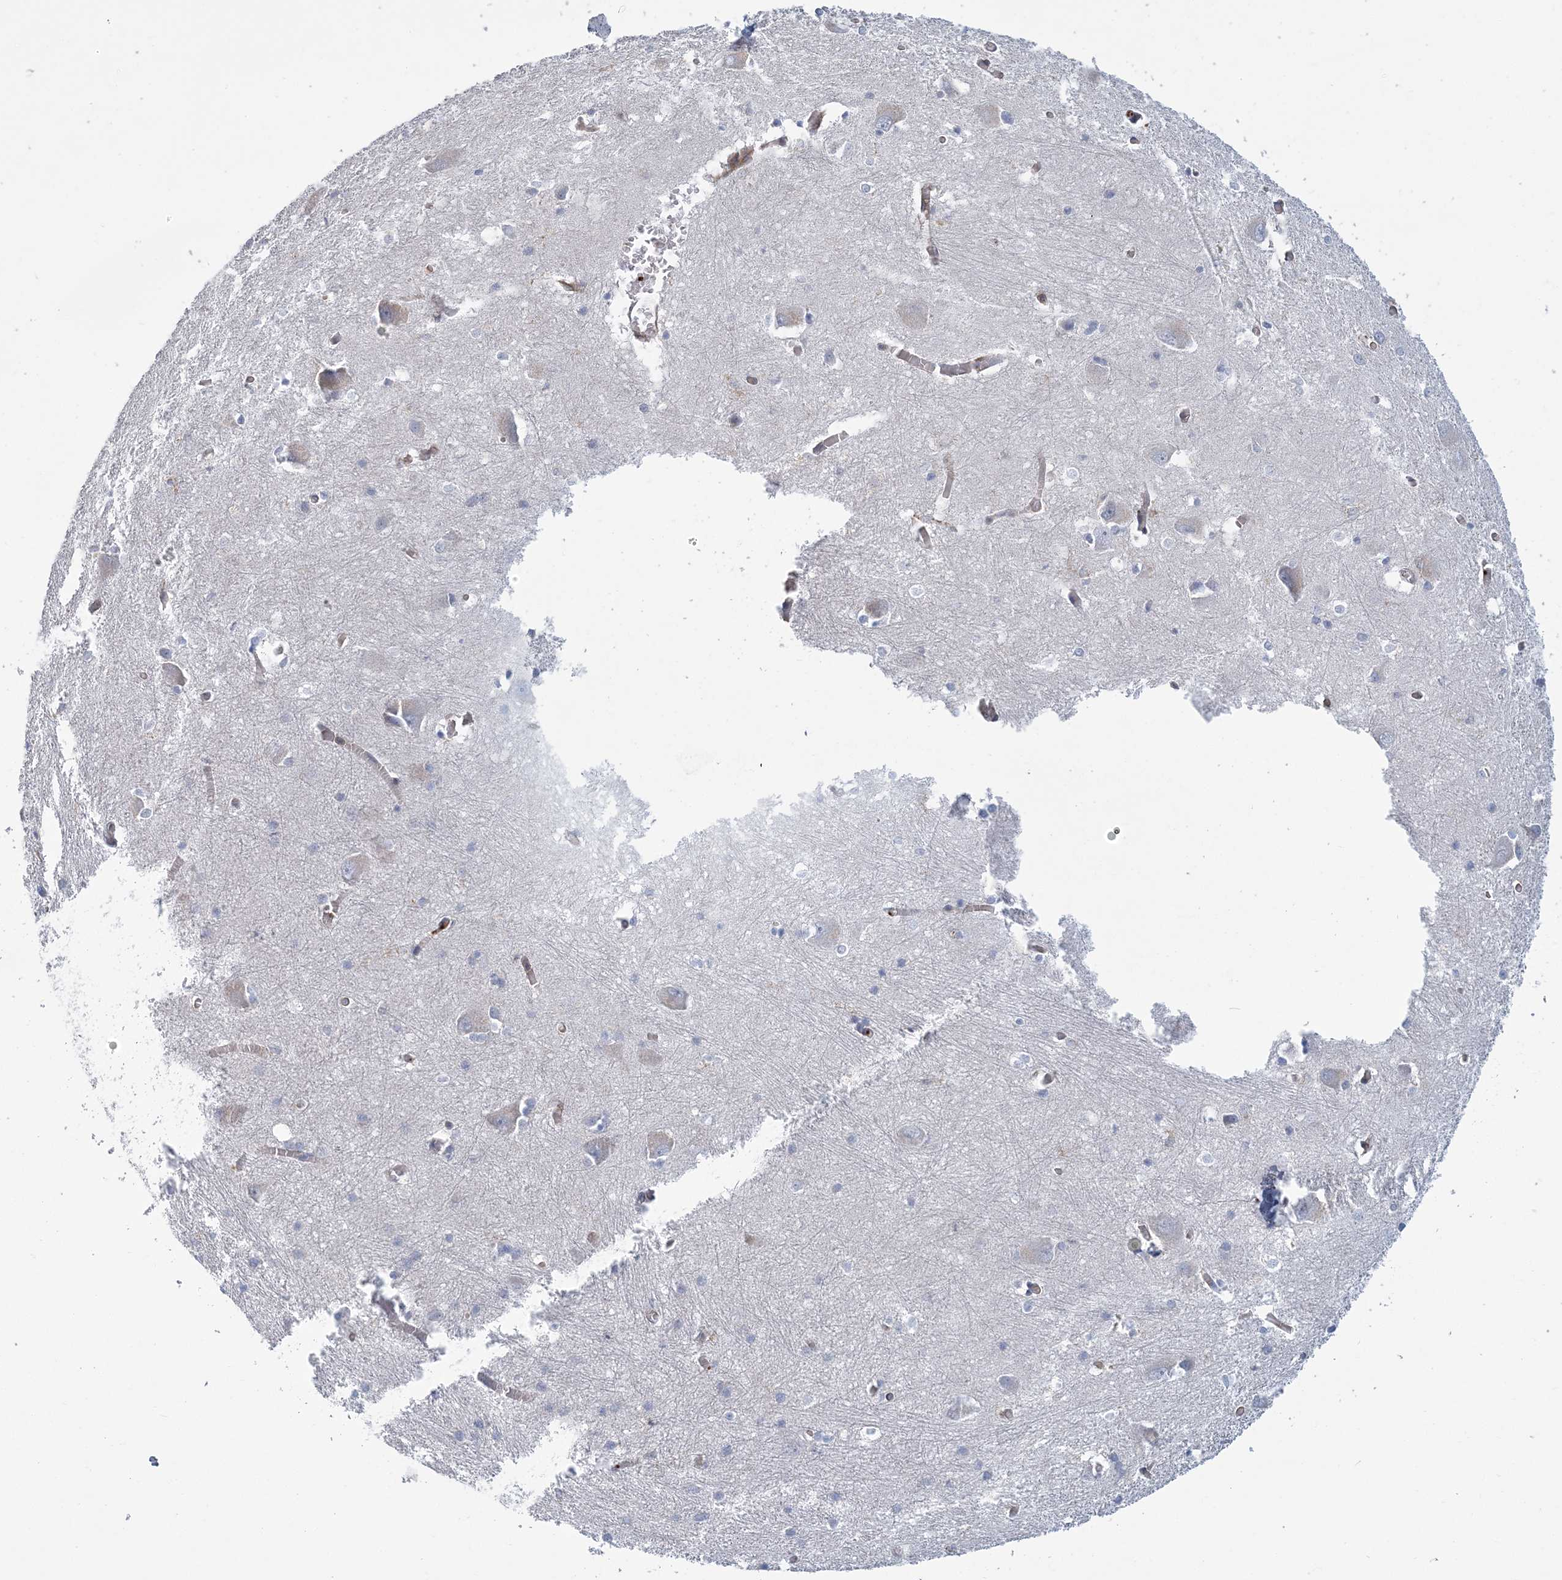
{"staining": {"intensity": "negative", "quantity": "none", "location": "none"}, "tissue": "caudate", "cell_type": "Glial cells", "image_type": "normal", "snomed": [{"axis": "morphology", "description": "Normal tissue, NOS"}, {"axis": "topography", "description": "Lateral ventricle wall"}], "caption": "High magnification brightfield microscopy of normal caudate stained with DAB (3,3'-diaminobenzidine) (brown) and counterstained with hematoxylin (blue): glial cells show no significant expression.", "gene": "ARAP2", "patient": {"sex": "male", "age": 37}}